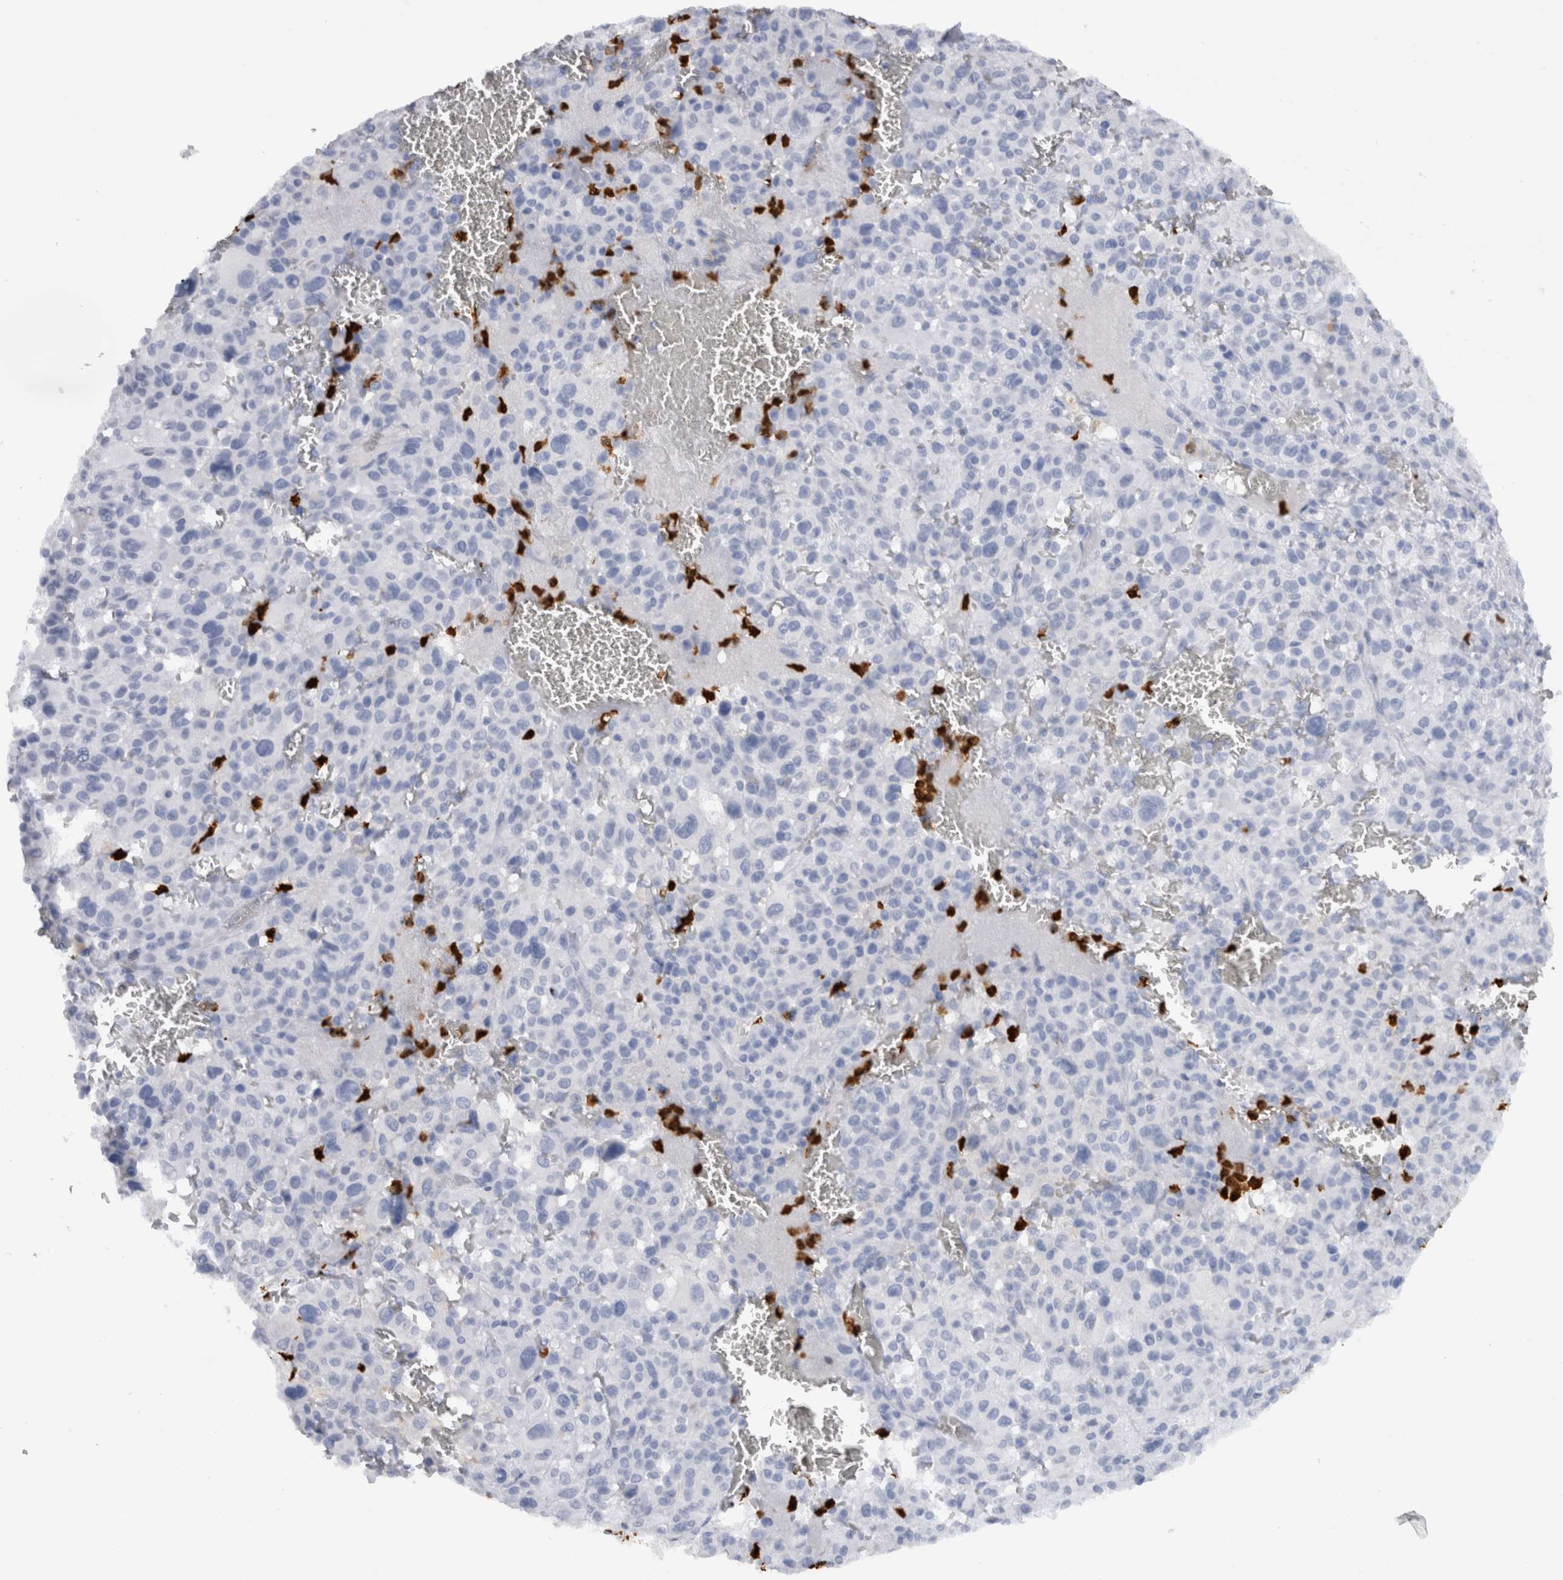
{"staining": {"intensity": "negative", "quantity": "none", "location": "none"}, "tissue": "melanoma", "cell_type": "Tumor cells", "image_type": "cancer", "snomed": [{"axis": "morphology", "description": "Malignant melanoma, Metastatic site"}, {"axis": "topography", "description": "Skin"}], "caption": "This is an IHC histopathology image of melanoma. There is no staining in tumor cells.", "gene": "S100A8", "patient": {"sex": "female", "age": 74}}